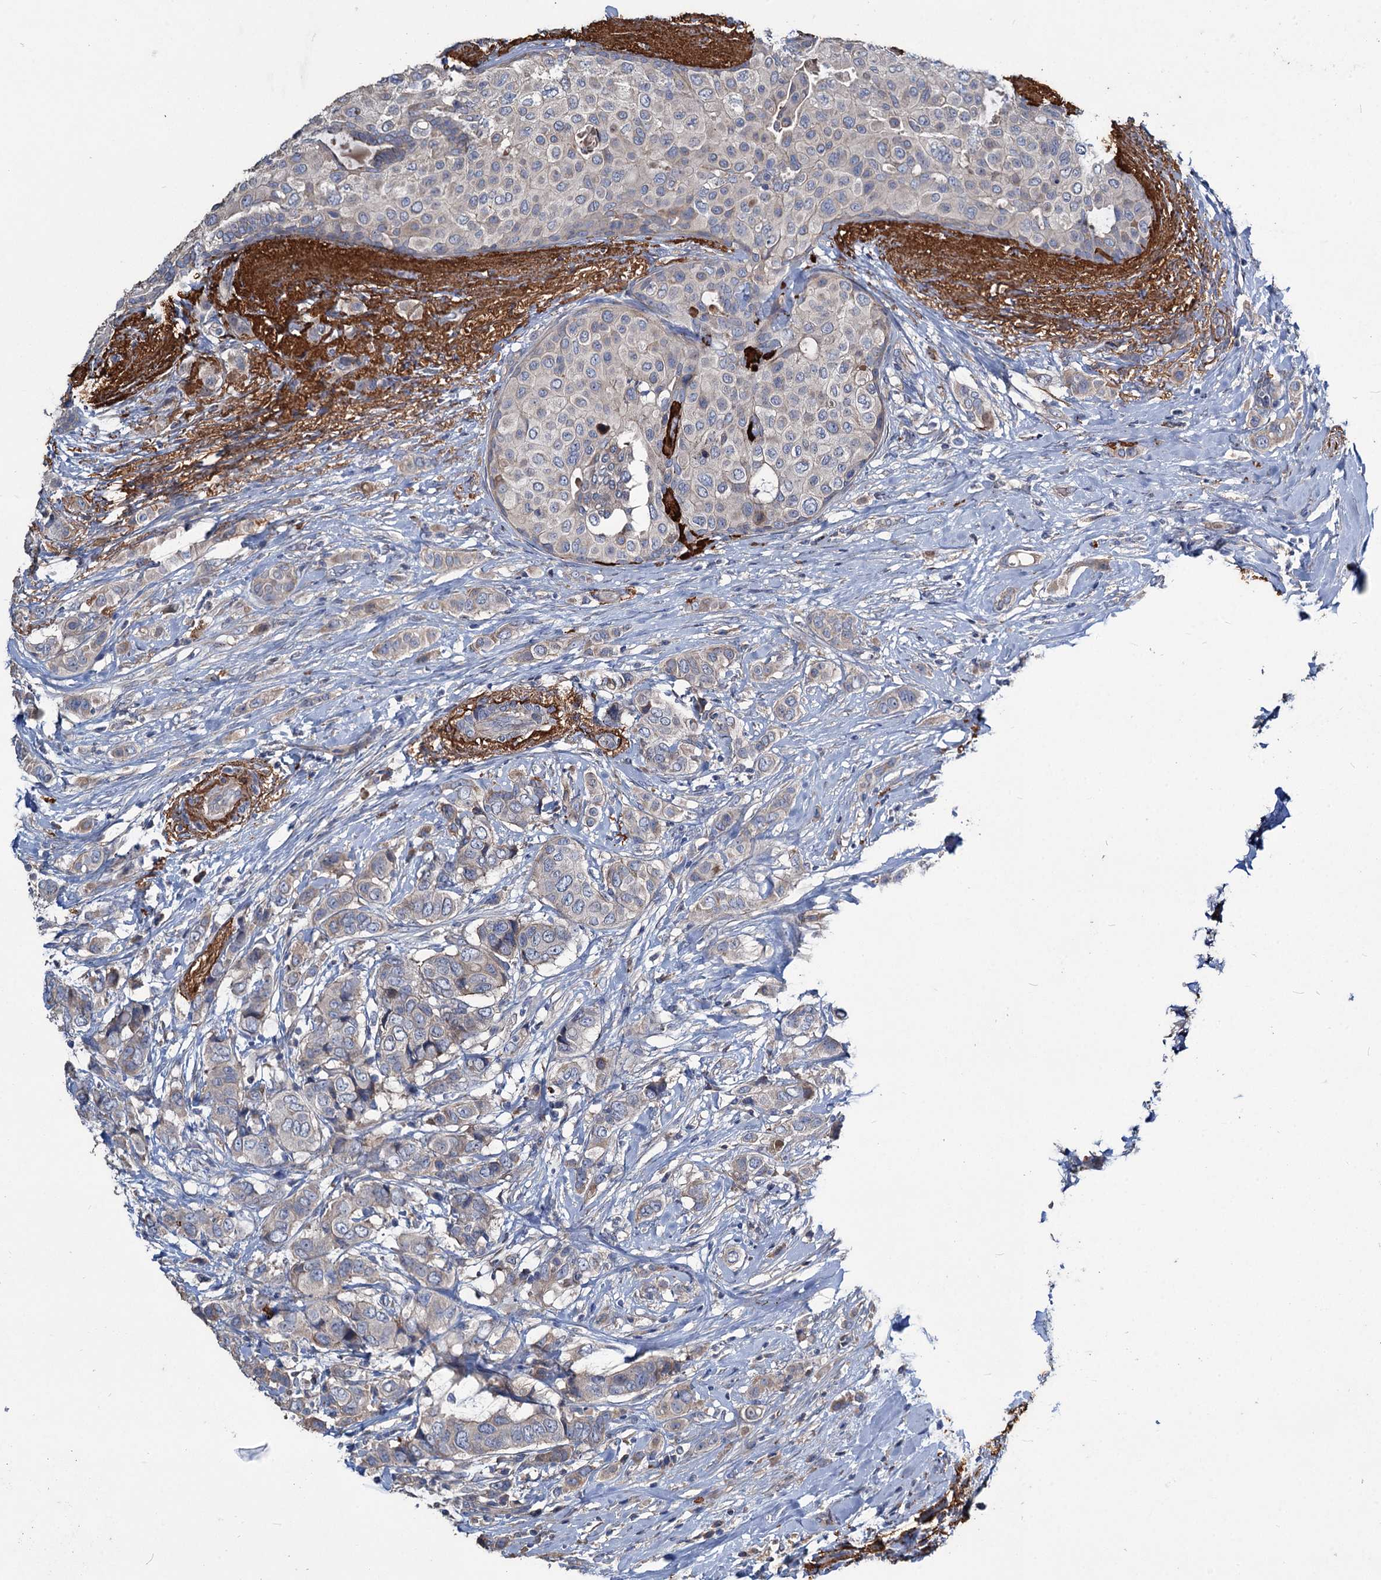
{"staining": {"intensity": "negative", "quantity": "none", "location": "none"}, "tissue": "breast cancer", "cell_type": "Tumor cells", "image_type": "cancer", "snomed": [{"axis": "morphology", "description": "Lobular carcinoma"}, {"axis": "topography", "description": "Breast"}], "caption": "High power microscopy micrograph of an immunohistochemistry (IHC) micrograph of breast cancer (lobular carcinoma), revealing no significant positivity in tumor cells. (IHC, brightfield microscopy, high magnification).", "gene": "URAD", "patient": {"sex": "female", "age": 51}}